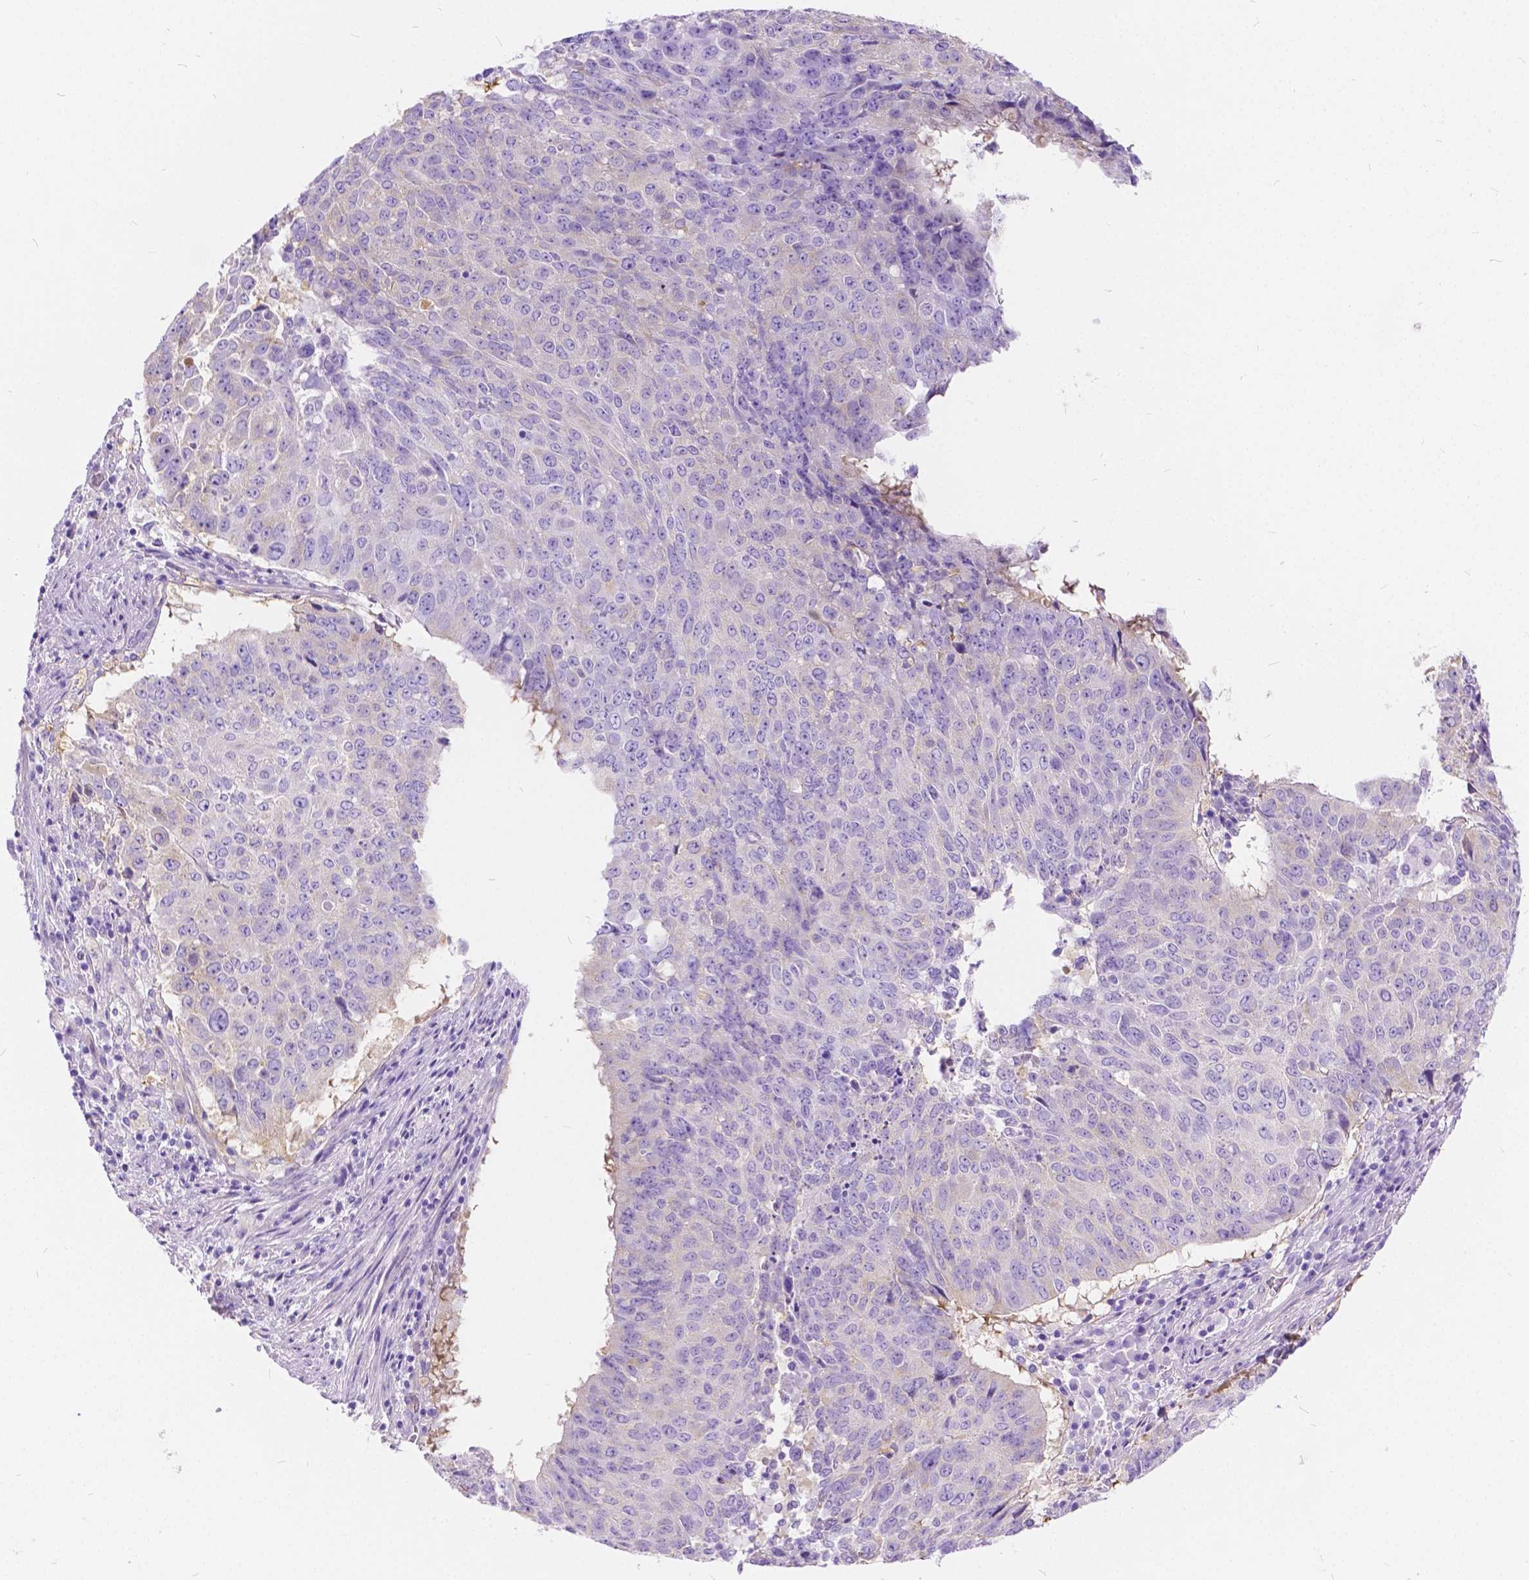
{"staining": {"intensity": "negative", "quantity": "none", "location": "none"}, "tissue": "lung cancer", "cell_type": "Tumor cells", "image_type": "cancer", "snomed": [{"axis": "morphology", "description": "Normal tissue, NOS"}, {"axis": "morphology", "description": "Squamous cell carcinoma, NOS"}, {"axis": "topography", "description": "Bronchus"}, {"axis": "topography", "description": "Lung"}], "caption": "High power microscopy photomicrograph of an IHC image of lung cancer (squamous cell carcinoma), revealing no significant staining in tumor cells. (Immunohistochemistry, brightfield microscopy, high magnification).", "gene": "CHRM1", "patient": {"sex": "male", "age": 64}}